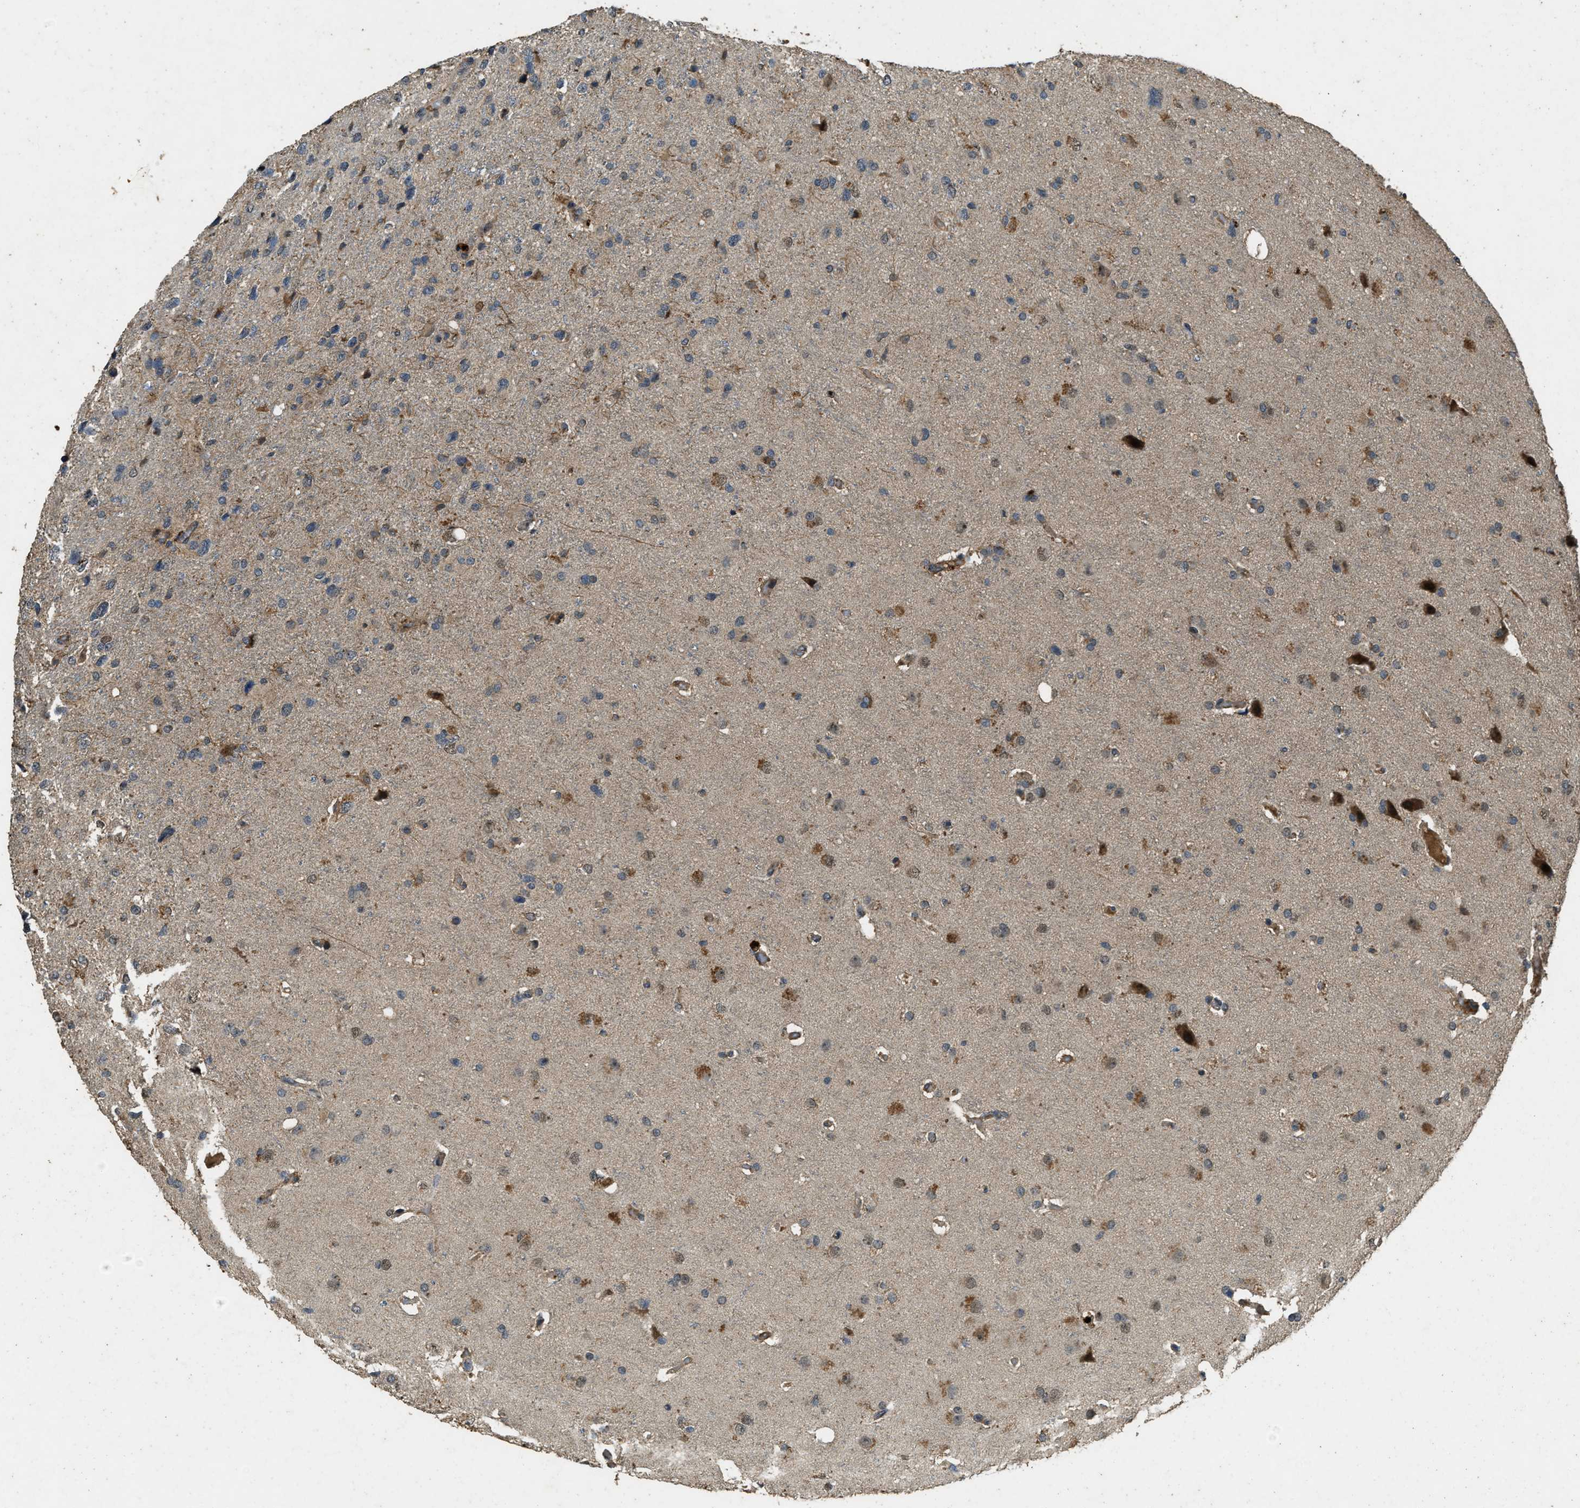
{"staining": {"intensity": "weak", "quantity": "<25%", "location": "cytoplasmic/membranous"}, "tissue": "glioma", "cell_type": "Tumor cells", "image_type": "cancer", "snomed": [{"axis": "morphology", "description": "Glioma, malignant, High grade"}, {"axis": "topography", "description": "Brain"}], "caption": "Human malignant high-grade glioma stained for a protein using IHC shows no staining in tumor cells.", "gene": "ATP8B1", "patient": {"sex": "female", "age": 58}}